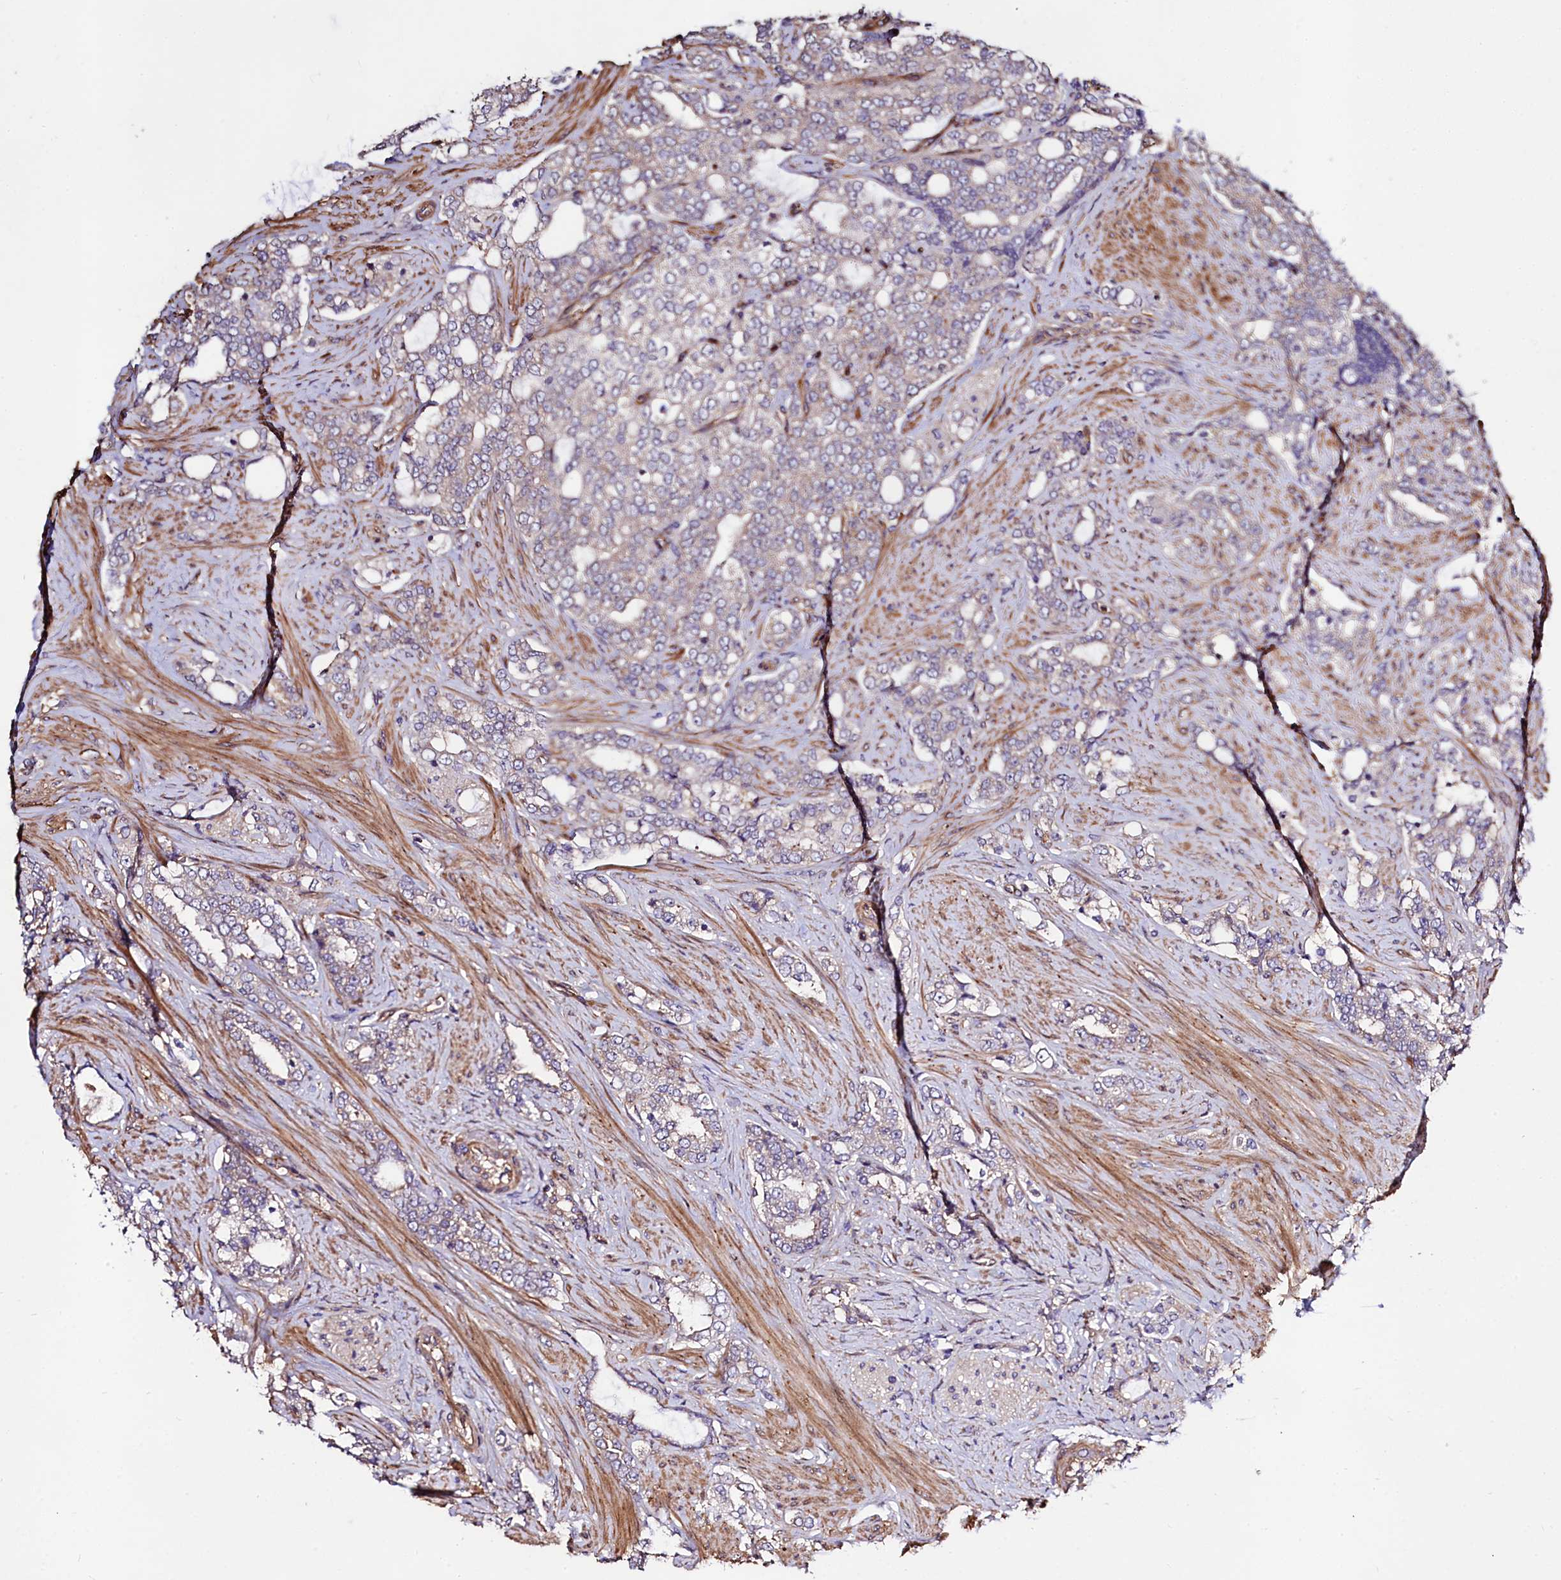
{"staining": {"intensity": "weak", "quantity": "<25%", "location": "cytoplasmic/membranous"}, "tissue": "prostate cancer", "cell_type": "Tumor cells", "image_type": "cancer", "snomed": [{"axis": "morphology", "description": "Adenocarcinoma, High grade"}, {"axis": "topography", "description": "Prostate"}], "caption": "Immunohistochemistry micrograph of human high-grade adenocarcinoma (prostate) stained for a protein (brown), which reveals no staining in tumor cells.", "gene": "KLHDC4", "patient": {"sex": "male", "age": 64}}